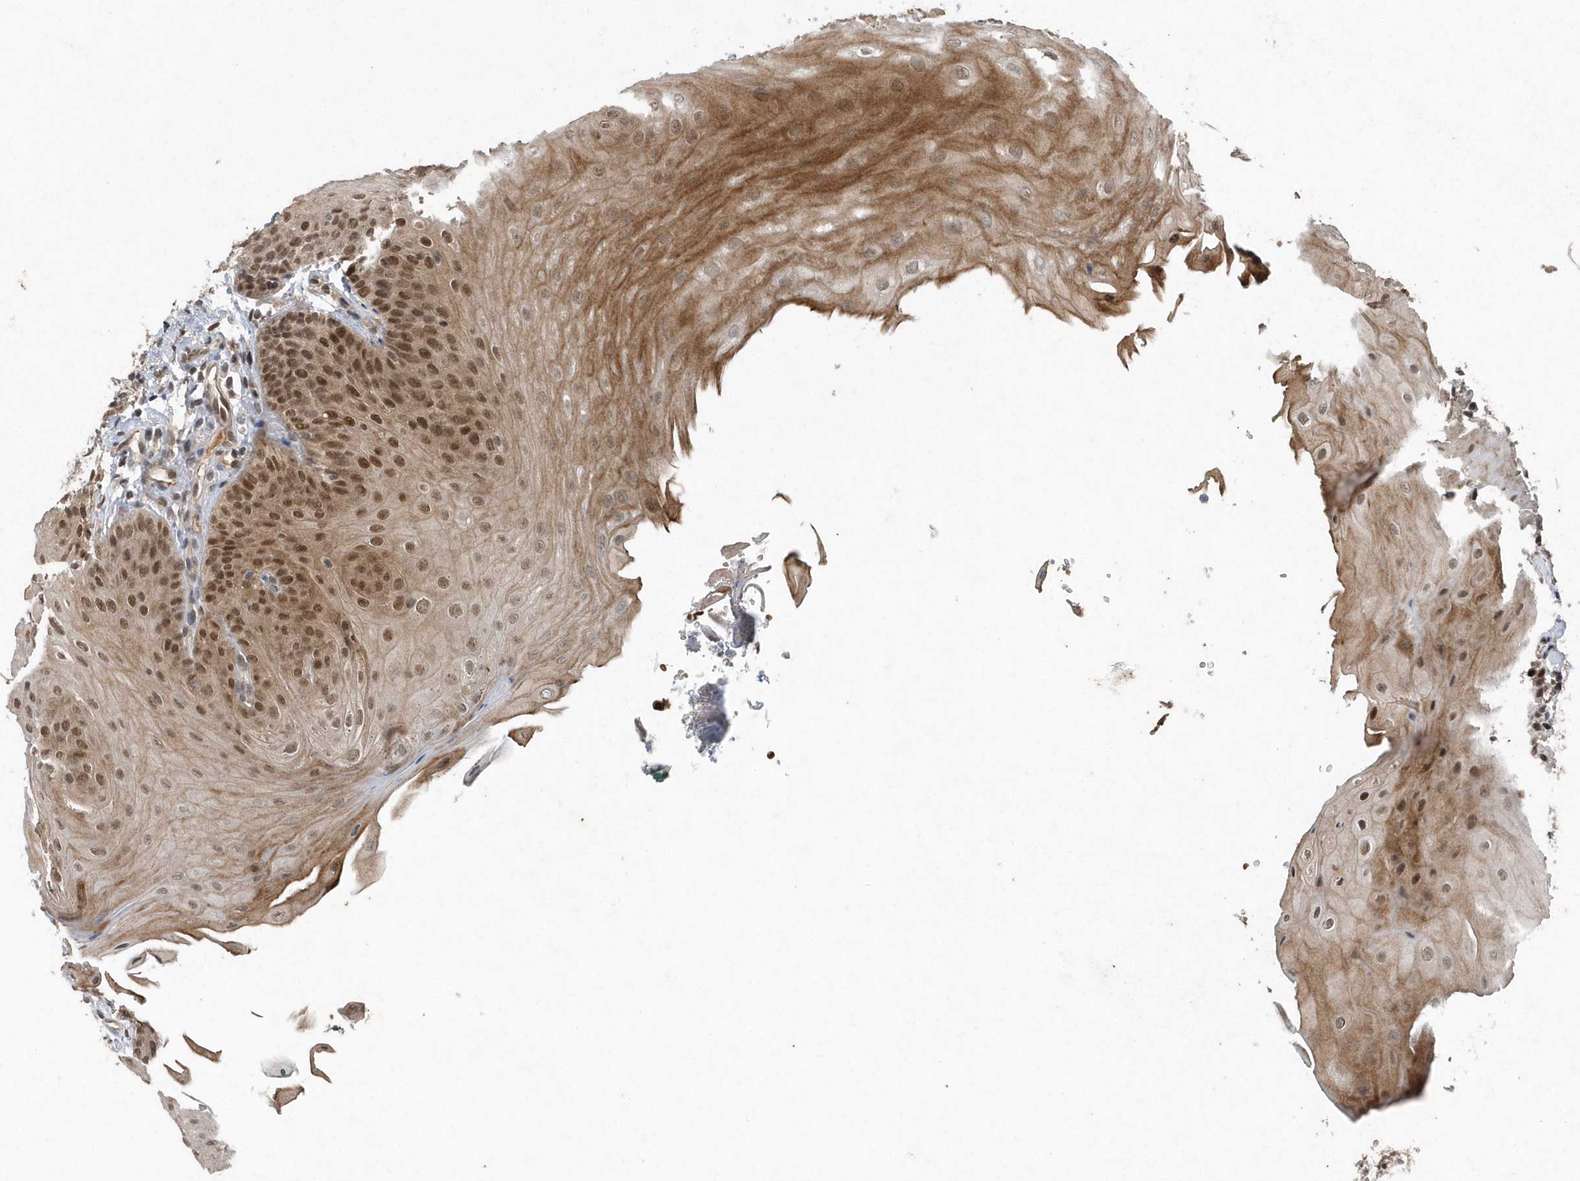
{"staining": {"intensity": "strong", "quantity": ">75%", "location": "cytoplasmic/membranous,nuclear"}, "tissue": "oral mucosa", "cell_type": "Squamous epithelial cells", "image_type": "normal", "snomed": [{"axis": "morphology", "description": "Normal tissue, NOS"}, {"axis": "topography", "description": "Oral tissue"}], "caption": "Protein expression analysis of normal oral mucosa exhibits strong cytoplasmic/membranous,nuclear expression in about >75% of squamous epithelial cells. Using DAB (brown) and hematoxylin (blue) stains, captured at high magnification using brightfield microscopy.", "gene": "QTRT2", "patient": {"sex": "female", "age": 68}}